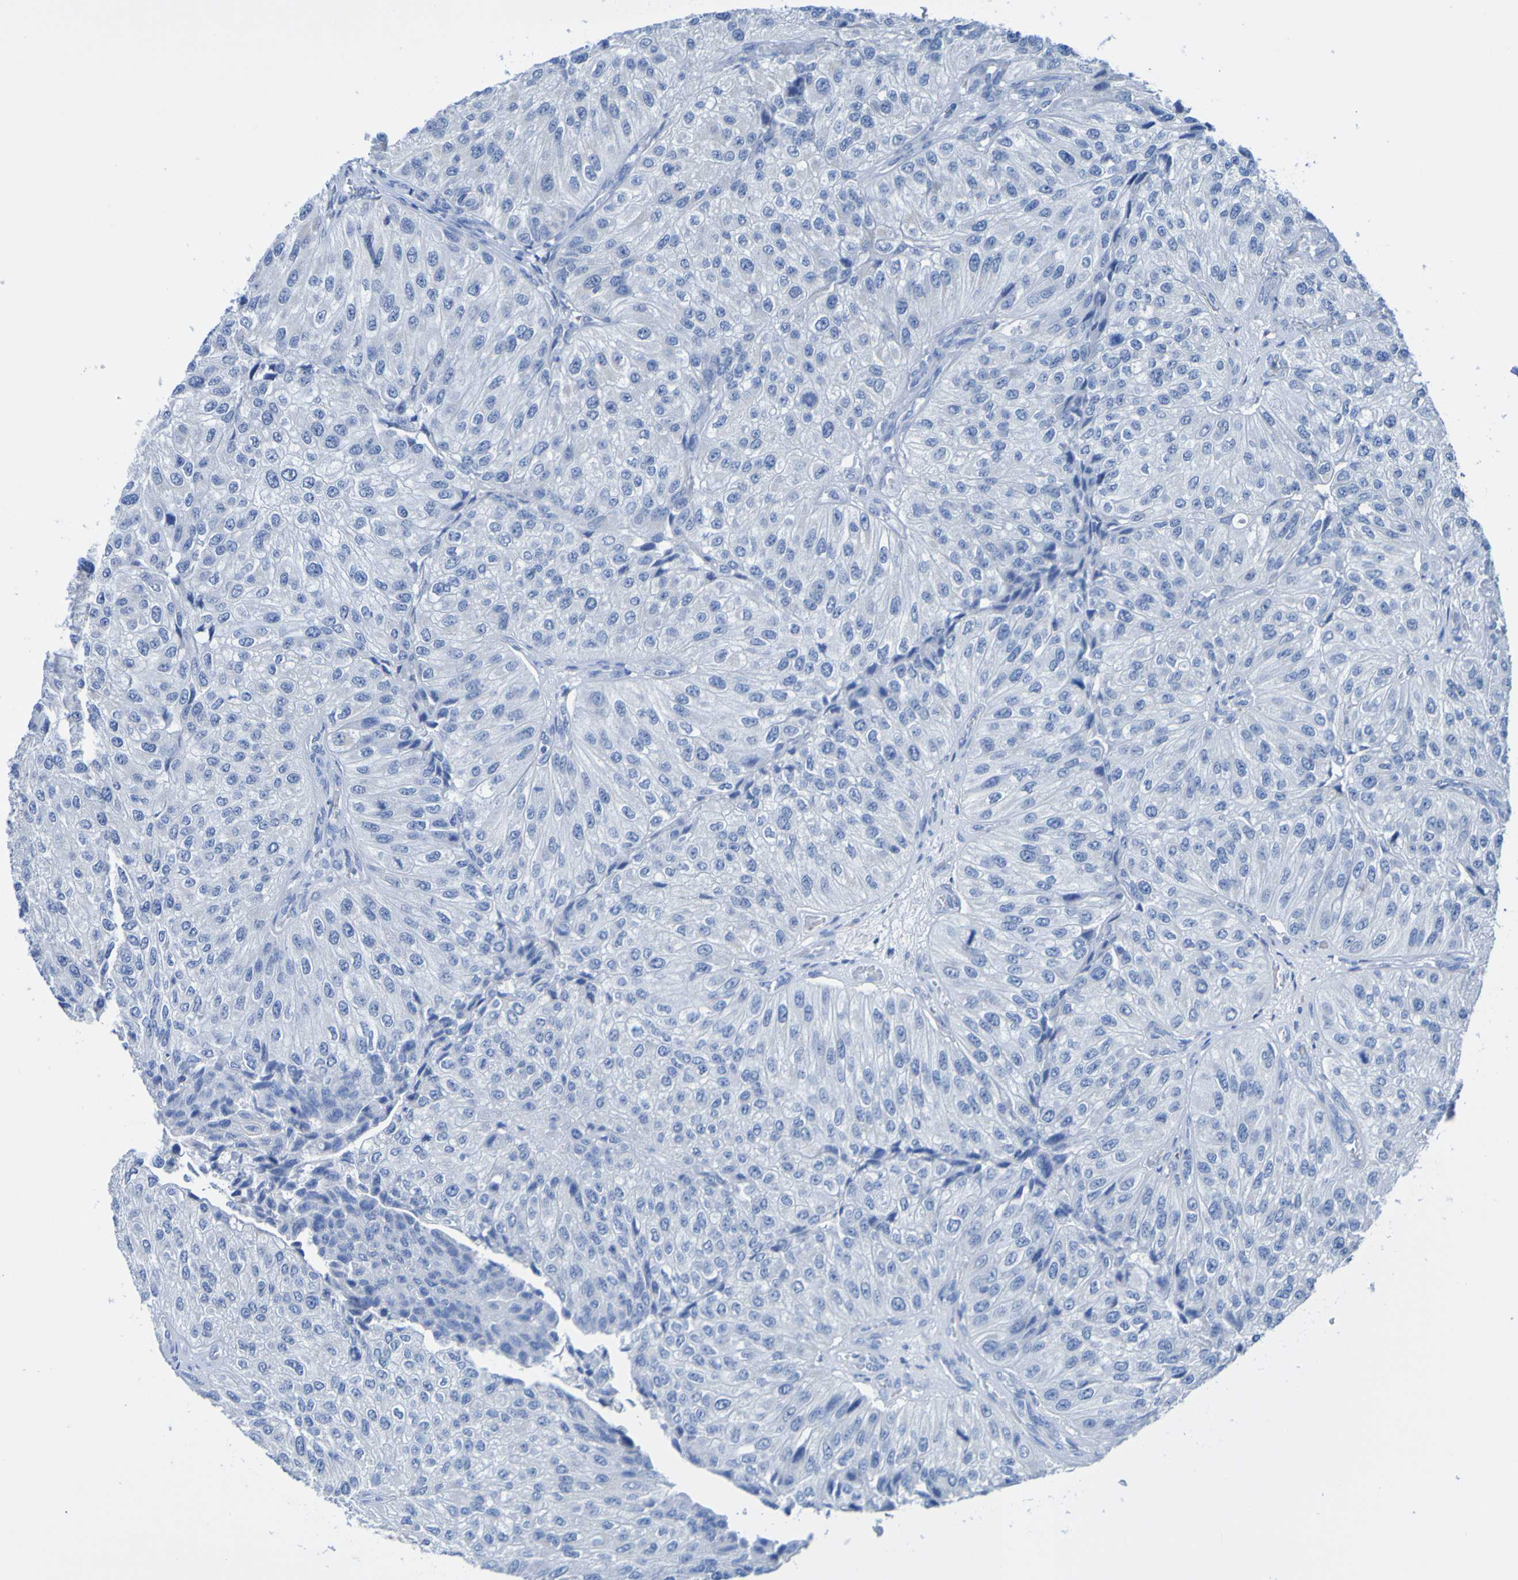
{"staining": {"intensity": "negative", "quantity": "none", "location": "none"}, "tissue": "urothelial cancer", "cell_type": "Tumor cells", "image_type": "cancer", "snomed": [{"axis": "morphology", "description": "Urothelial carcinoma, High grade"}, {"axis": "topography", "description": "Kidney"}, {"axis": "topography", "description": "Urinary bladder"}], "caption": "High power microscopy micrograph of an IHC image of urothelial cancer, revealing no significant staining in tumor cells.", "gene": "ACMSD", "patient": {"sex": "male", "age": 77}}